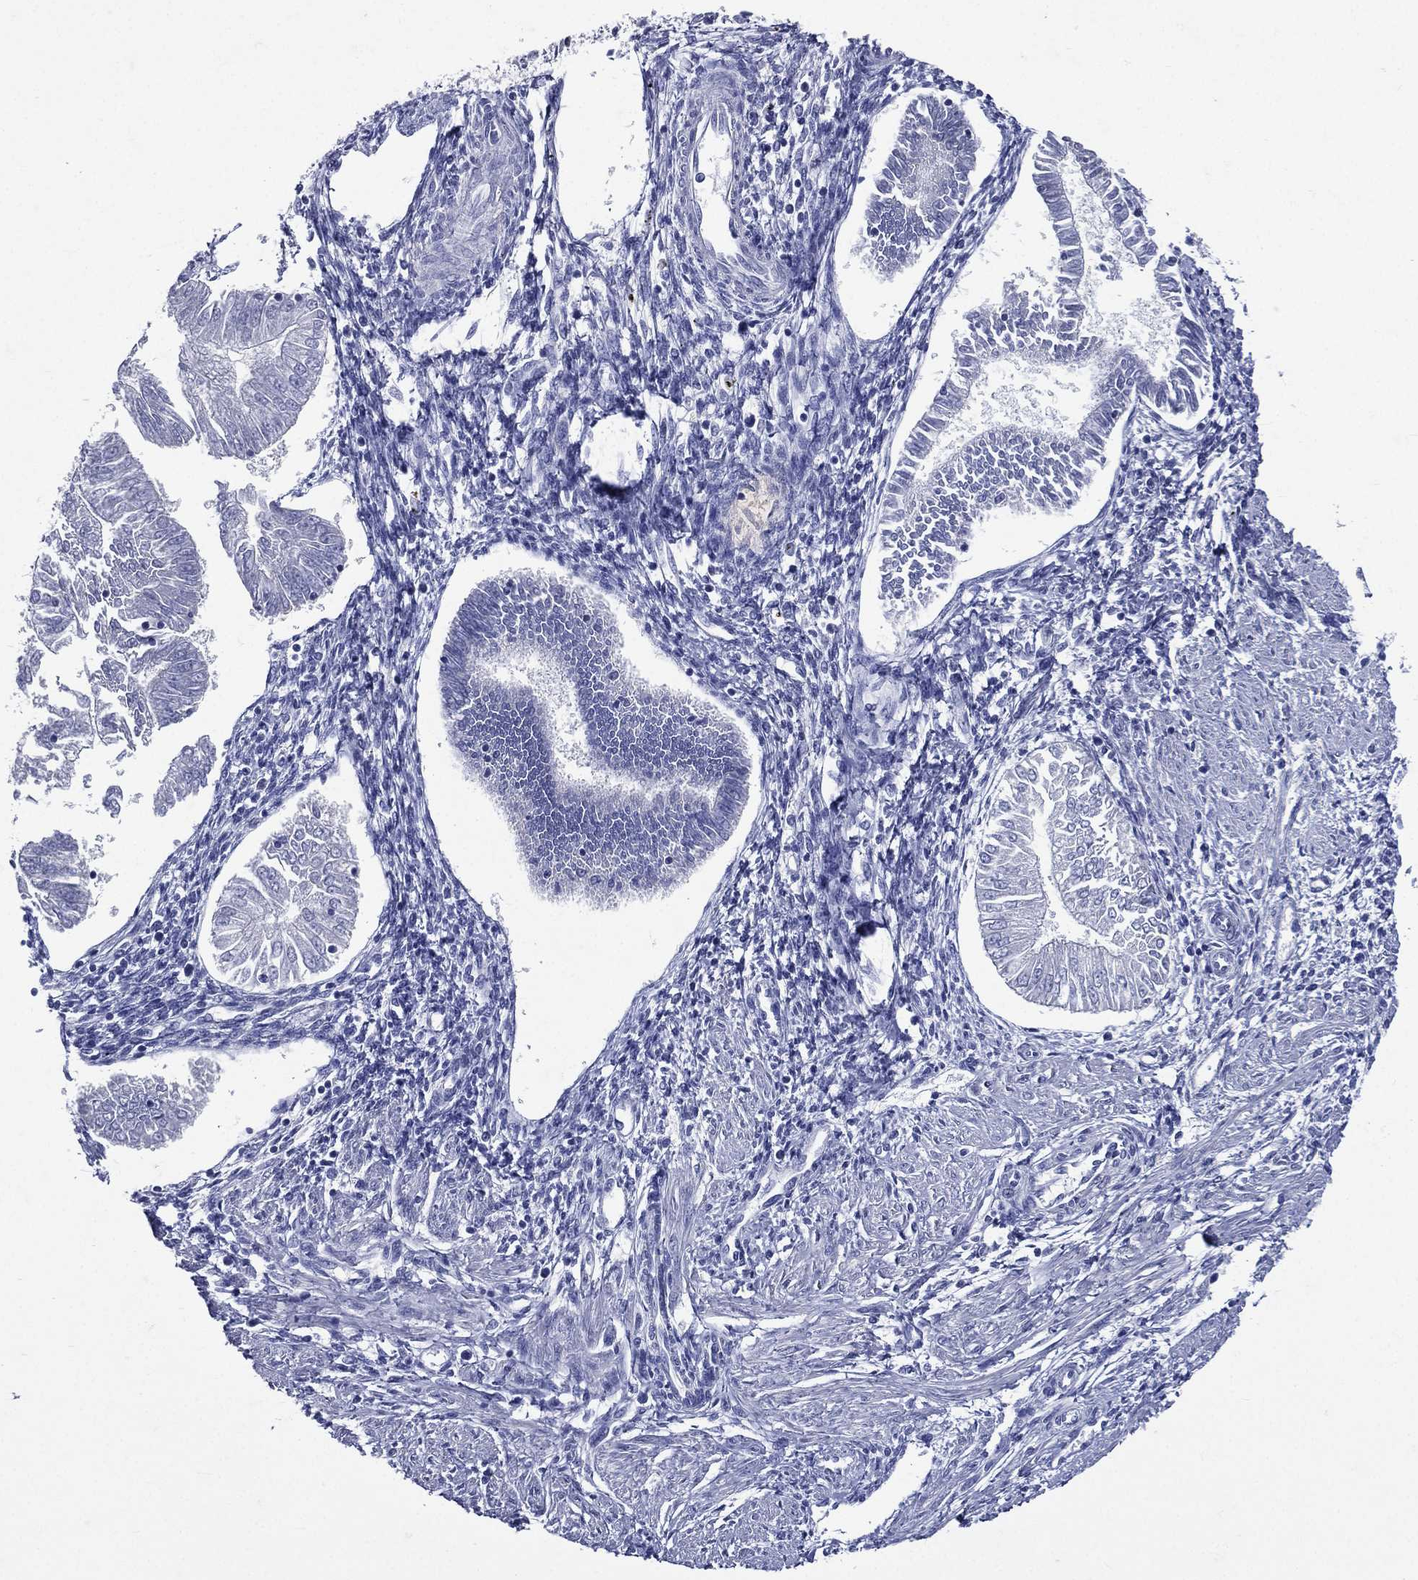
{"staining": {"intensity": "negative", "quantity": "none", "location": "none"}, "tissue": "endometrial cancer", "cell_type": "Tumor cells", "image_type": "cancer", "snomed": [{"axis": "morphology", "description": "Adenocarcinoma, NOS"}, {"axis": "topography", "description": "Endometrium"}], "caption": "This photomicrograph is of endometrial cancer stained with immunohistochemistry (IHC) to label a protein in brown with the nuclei are counter-stained blue. There is no expression in tumor cells. Nuclei are stained in blue.", "gene": "TGM1", "patient": {"sex": "female", "age": 53}}